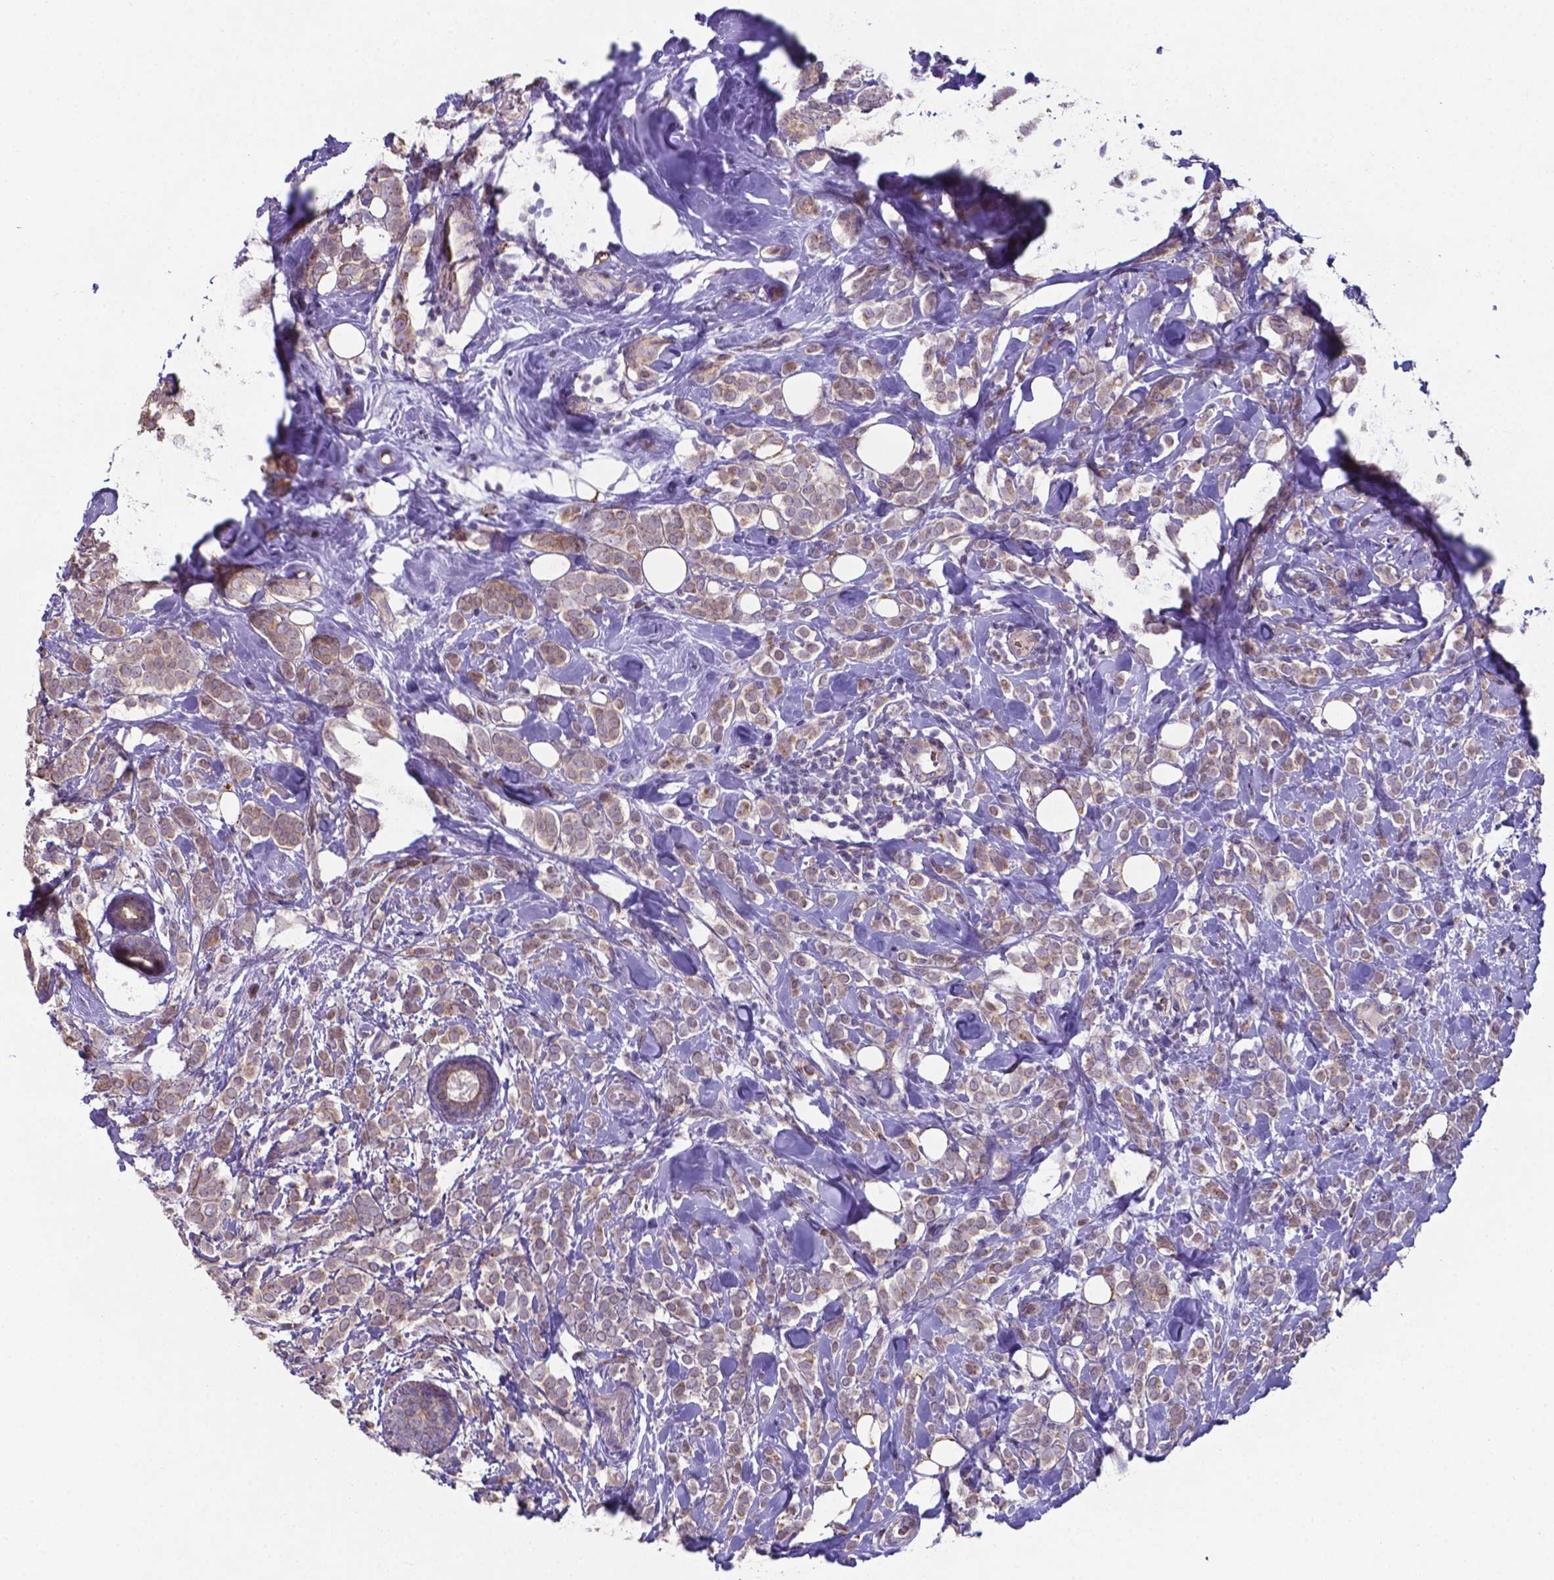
{"staining": {"intensity": "weak", "quantity": ">75%", "location": "cytoplasmic/membranous"}, "tissue": "breast cancer", "cell_type": "Tumor cells", "image_type": "cancer", "snomed": [{"axis": "morphology", "description": "Lobular carcinoma"}, {"axis": "topography", "description": "Breast"}], "caption": "Brown immunohistochemical staining in breast cancer displays weak cytoplasmic/membranous positivity in about >75% of tumor cells.", "gene": "TYRO3", "patient": {"sex": "female", "age": 49}}